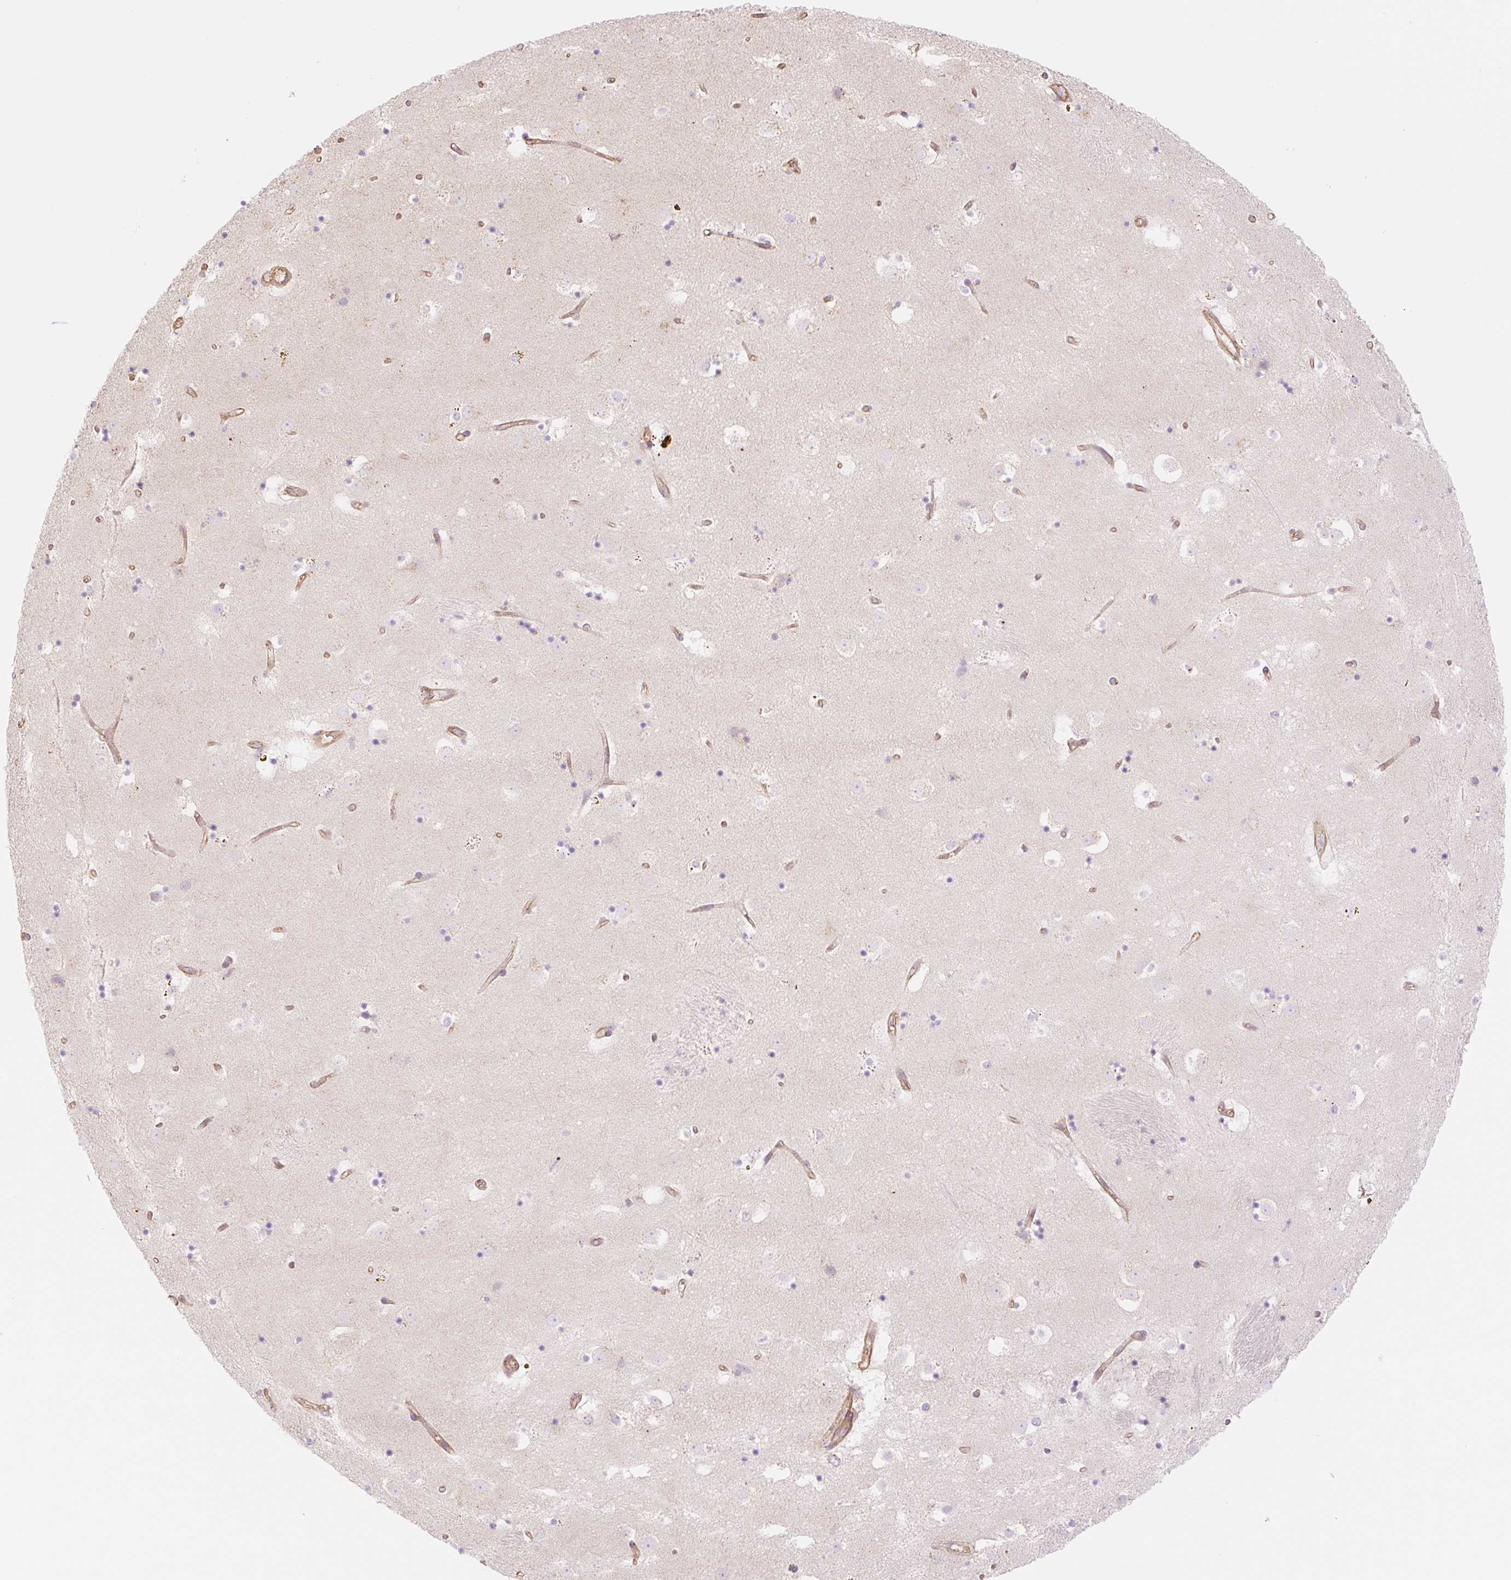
{"staining": {"intensity": "negative", "quantity": "none", "location": "none"}, "tissue": "caudate", "cell_type": "Glial cells", "image_type": "normal", "snomed": [{"axis": "morphology", "description": "Normal tissue, NOS"}, {"axis": "topography", "description": "Lateral ventricle wall"}], "caption": "An immunohistochemistry image of benign caudate is shown. There is no staining in glial cells of caudate.", "gene": "NLRP5", "patient": {"sex": "male", "age": 58}}